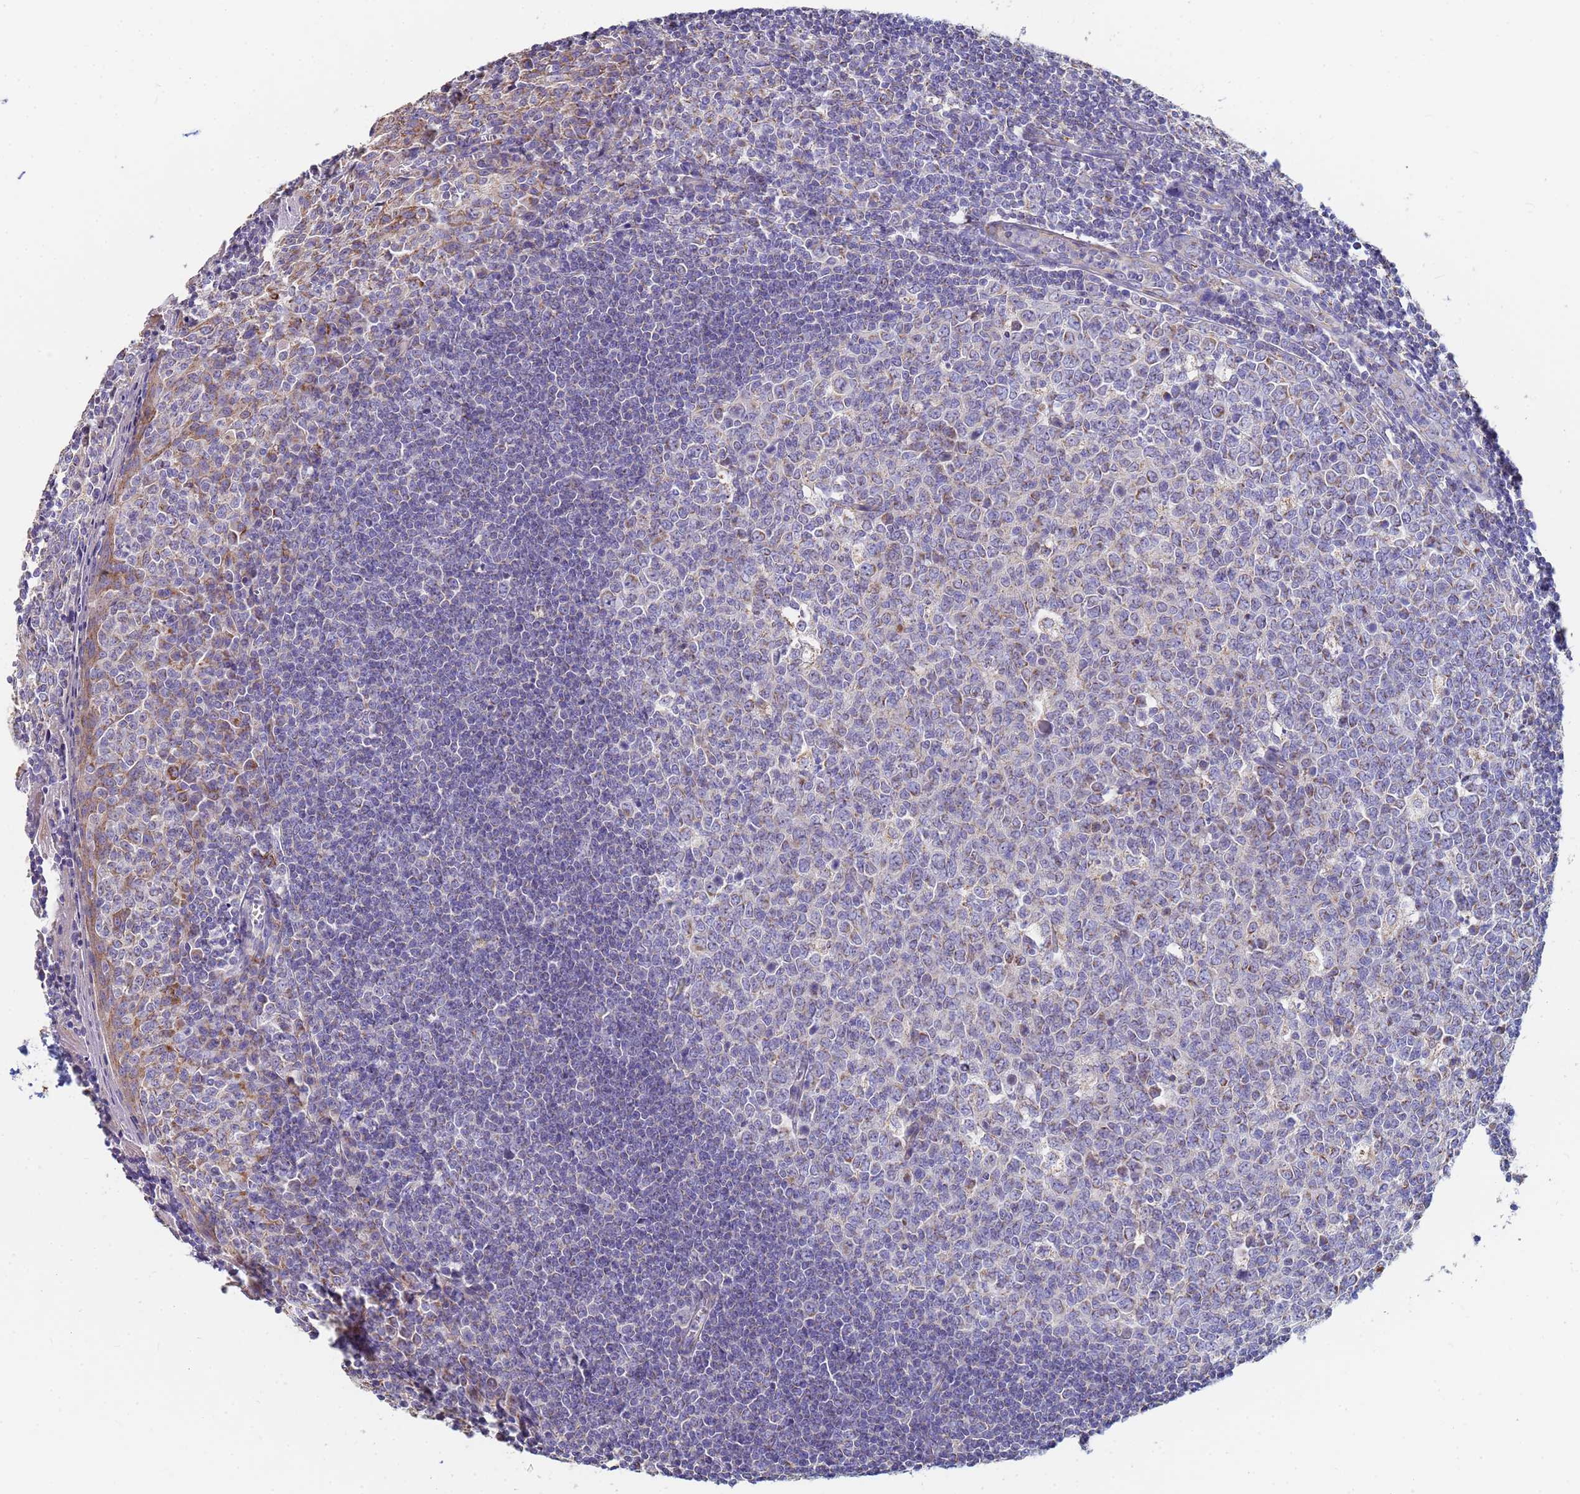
{"staining": {"intensity": "weak", "quantity": "25%-75%", "location": "cytoplasmic/membranous"}, "tissue": "tonsil", "cell_type": "Germinal center cells", "image_type": "normal", "snomed": [{"axis": "morphology", "description": "Normal tissue, NOS"}, {"axis": "topography", "description": "Tonsil"}], "caption": "Tonsil stained with a brown dye reveals weak cytoplasmic/membranous positive positivity in about 25%-75% of germinal center cells.", "gene": "UQCRHL", "patient": {"sex": "male", "age": 27}}